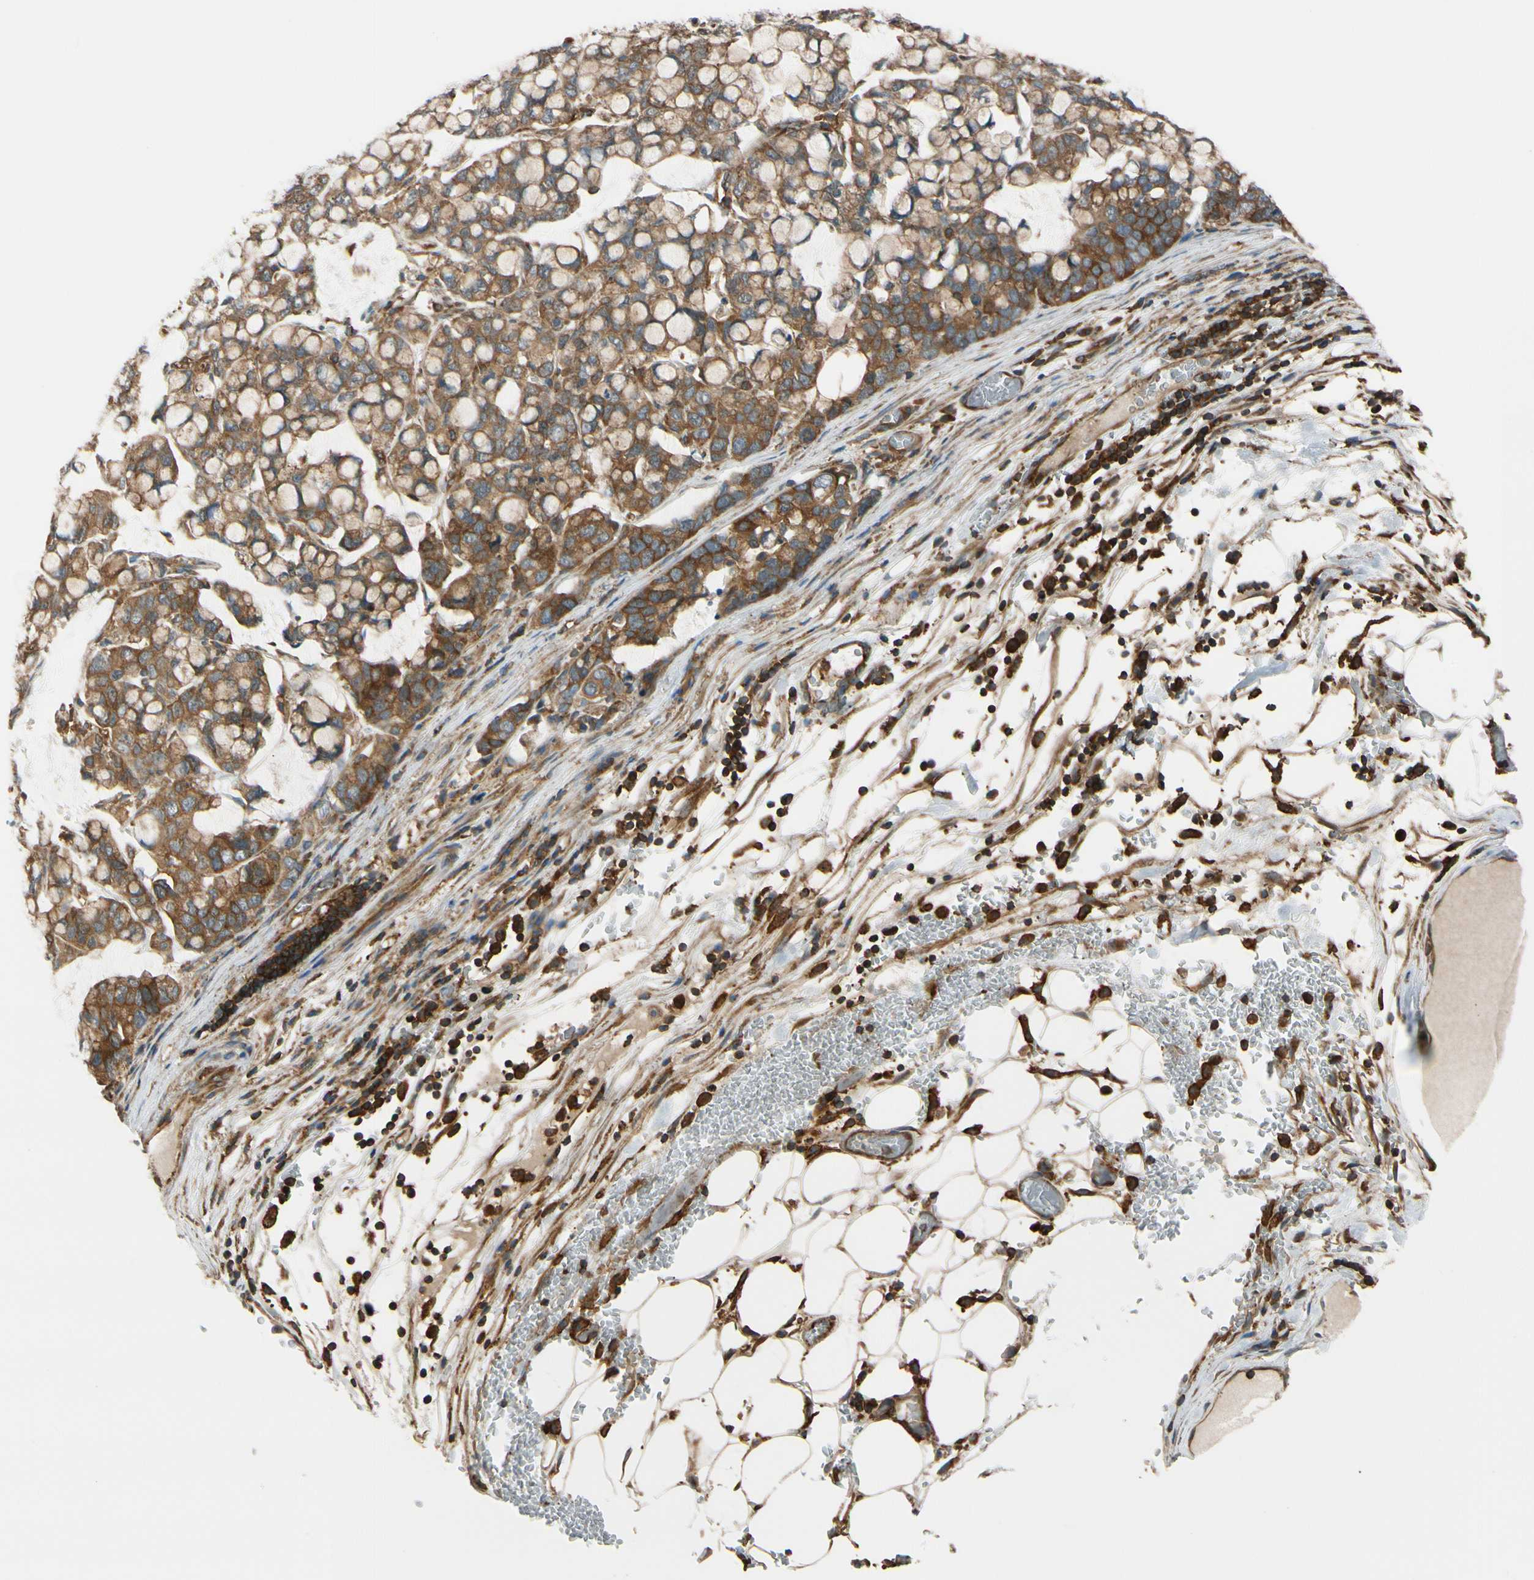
{"staining": {"intensity": "moderate", "quantity": ">75%", "location": "cytoplasmic/membranous"}, "tissue": "stomach cancer", "cell_type": "Tumor cells", "image_type": "cancer", "snomed": [{"axis": "morphology", "description": "Adenocarcinoma, NOS"}, {"axis": "topography", "description": "Stomach, lower"}], "caption": "Adenocarcinoma (stomach) stained with DAB (3,3'-diaminobenzidine) IHC demonstrates medium levels of moderate cytoplasmic/membranous staining in about >75% of tumor cells.", "gene": "EPS15", "patient": {"sex": "male", "age": 84}}